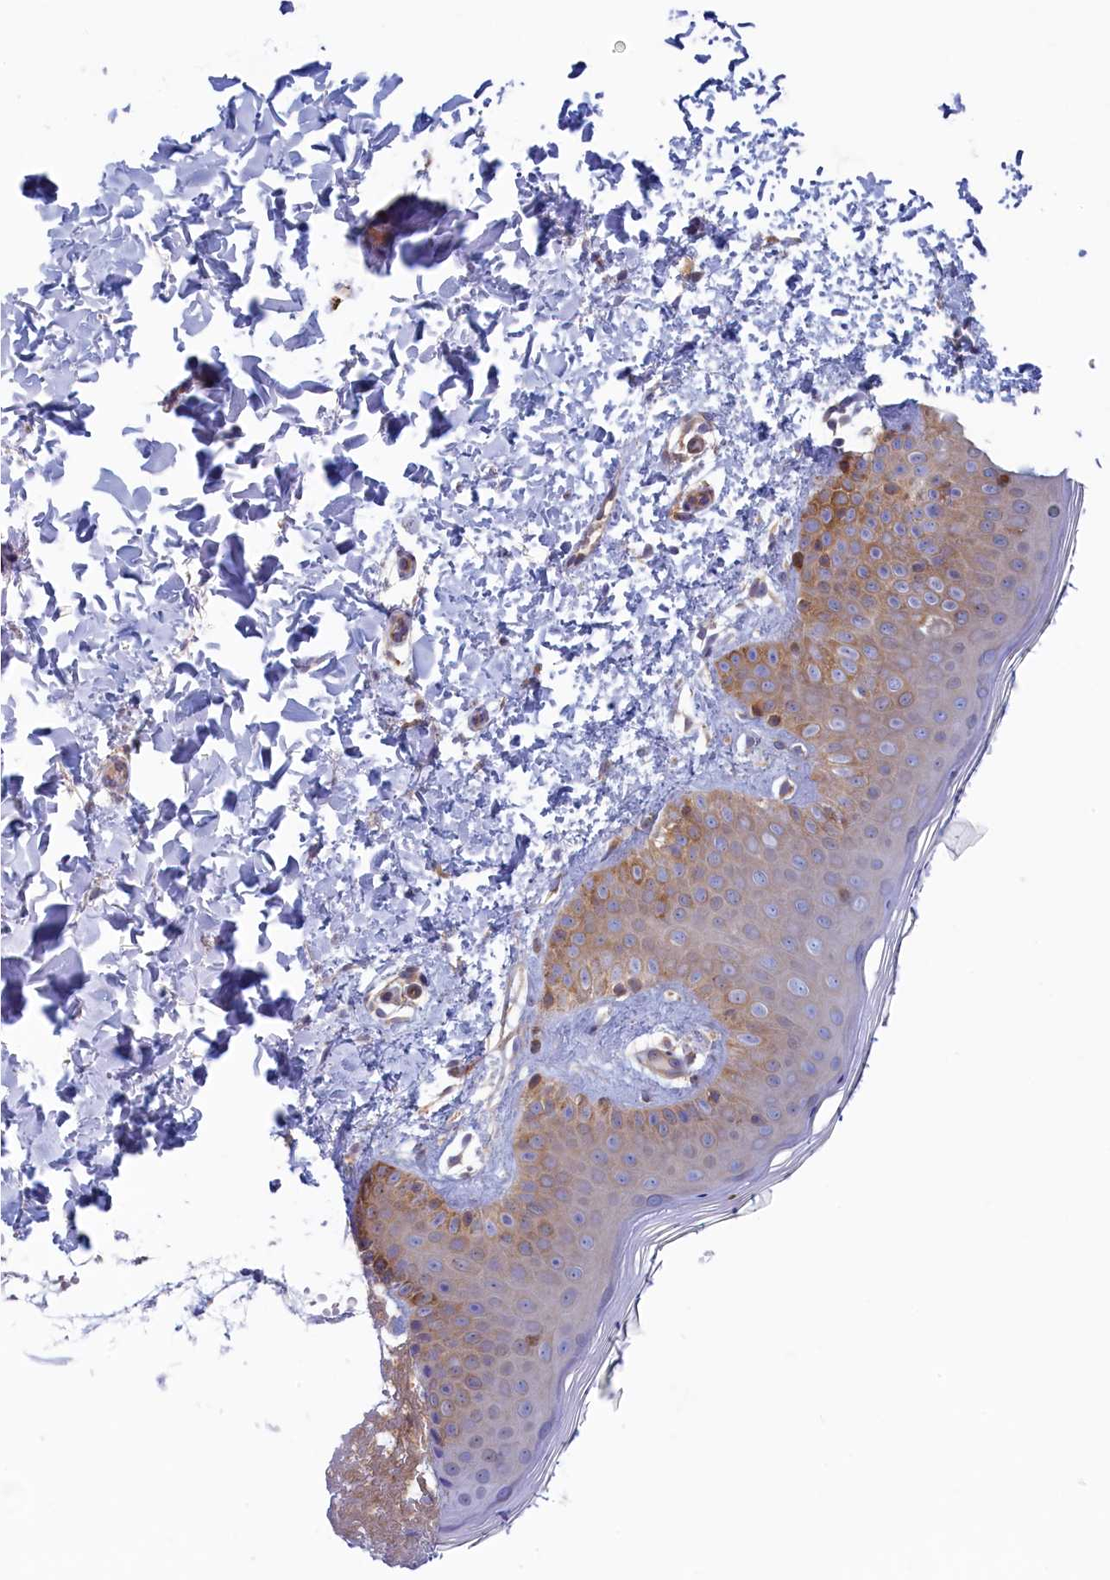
{"staining": {"intensity": "weak", "quantity": "25%-75%", "location": "cytoplasmic/membranous"}, "tissue": "skin", "cell_type": "Fibroblasts", "image_type": "normal", "snomed": [{"axis": "morphology", "description": "Normal tissue, NOS"}, {"axis": "topography", "description": "Skin"}], "caption": "A low amount of weak cytoplasmic/membranous positivity is seen in approximately 25%-75% of fibroblasts in unremarkable skin.", "gene": "SYNDIG1L", "patient": {"sex": "male", "age": 36}}